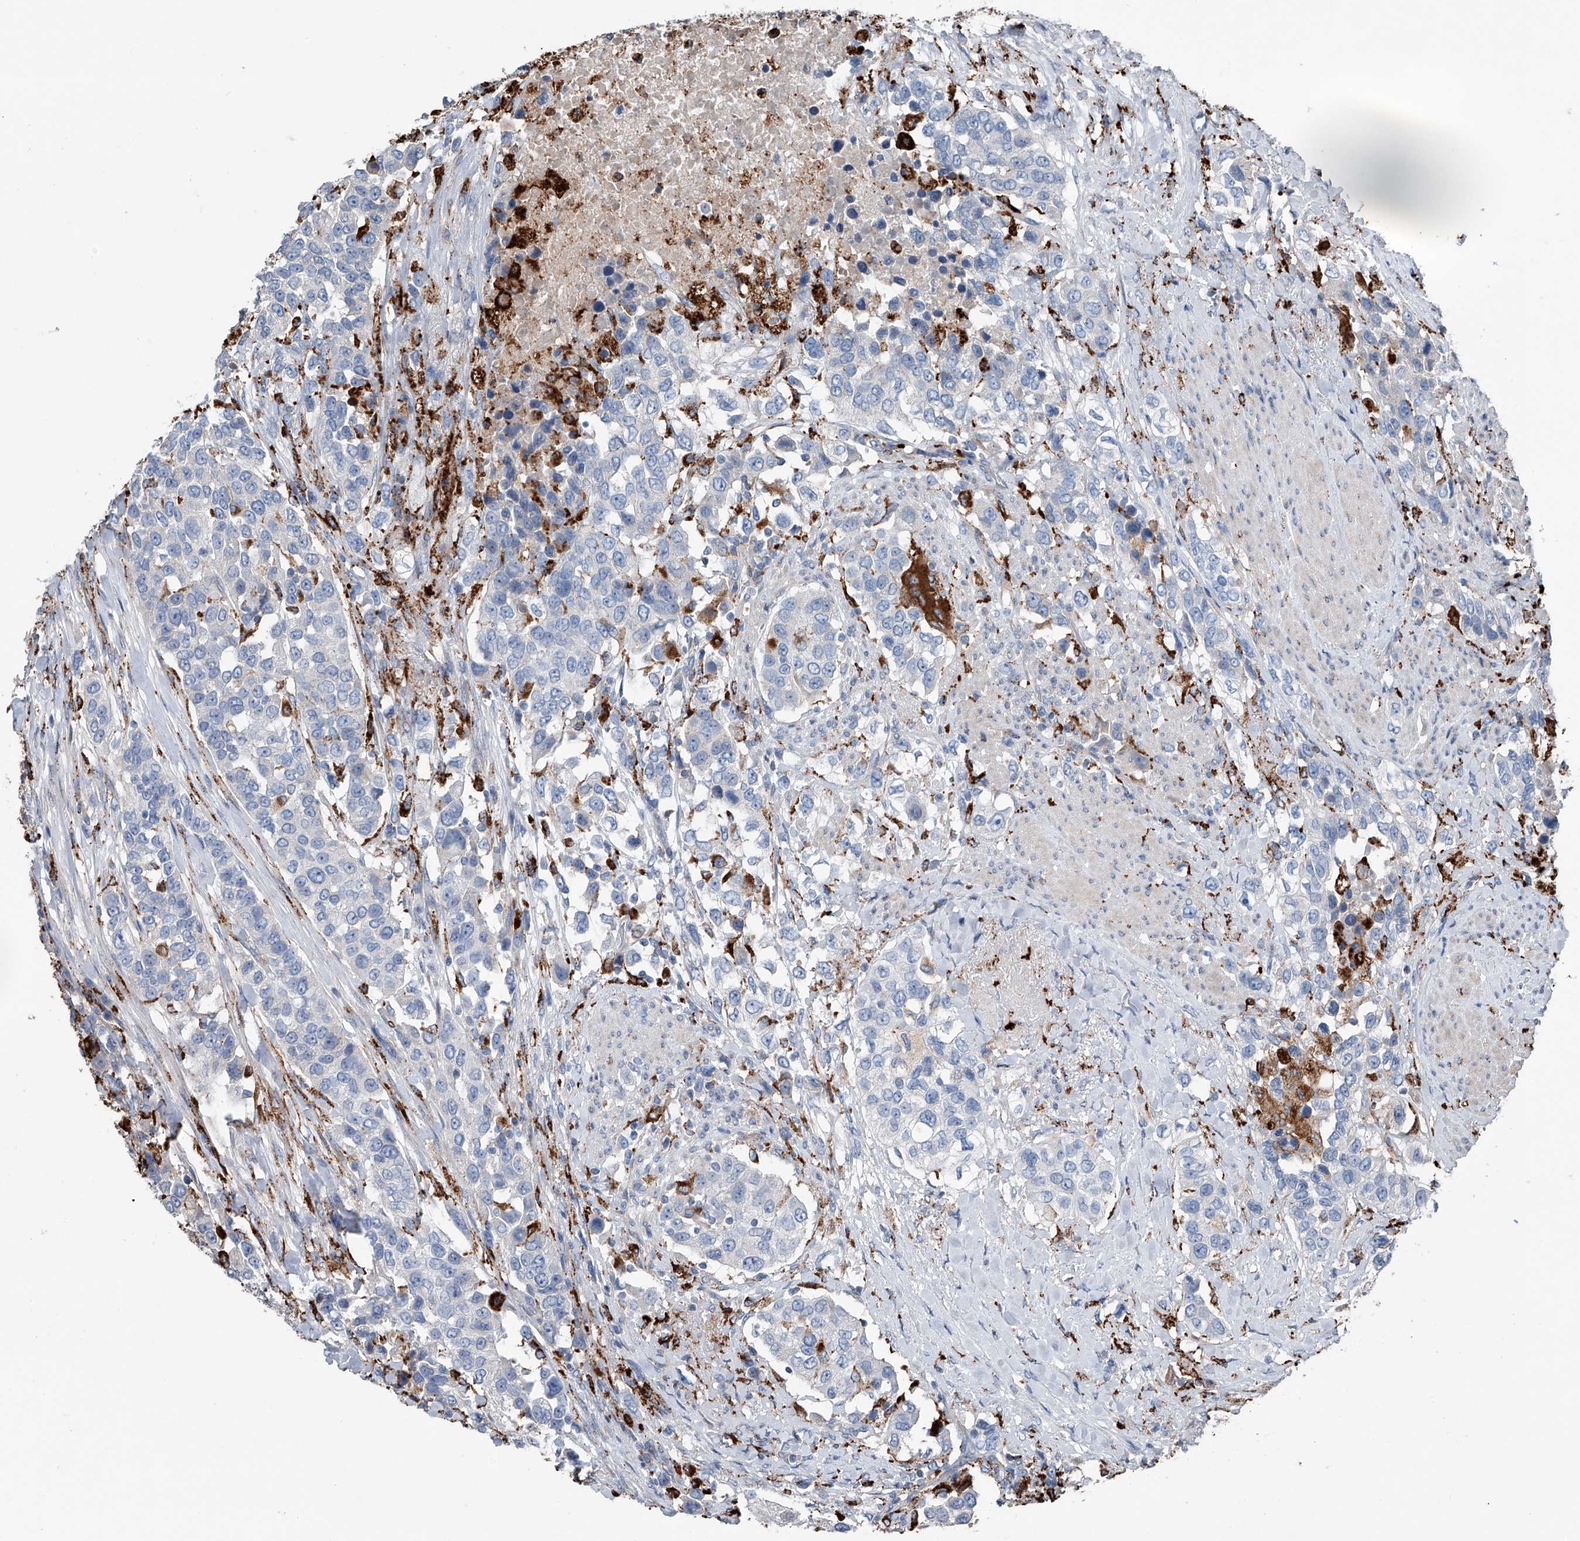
{"staining": {"intensity": "negative", "quantity": "none", "location": "none"}, "tissue": "urothelial cancer", "cell_type": "Tumor cells", "image_type": "cancer", "snomed": [{"axis": "morphology", "description": "Urothelial carcinoma, High grade"}, {"axis": "topography", "description": "Urinary bladder"}], "caption": "Immunohistochemical staining of urothelial carcinoma (high-grade) shows no significant expression in tumor cells.", "gene": "ZNF772", "patient": {"sex": "female", "age": 80}}